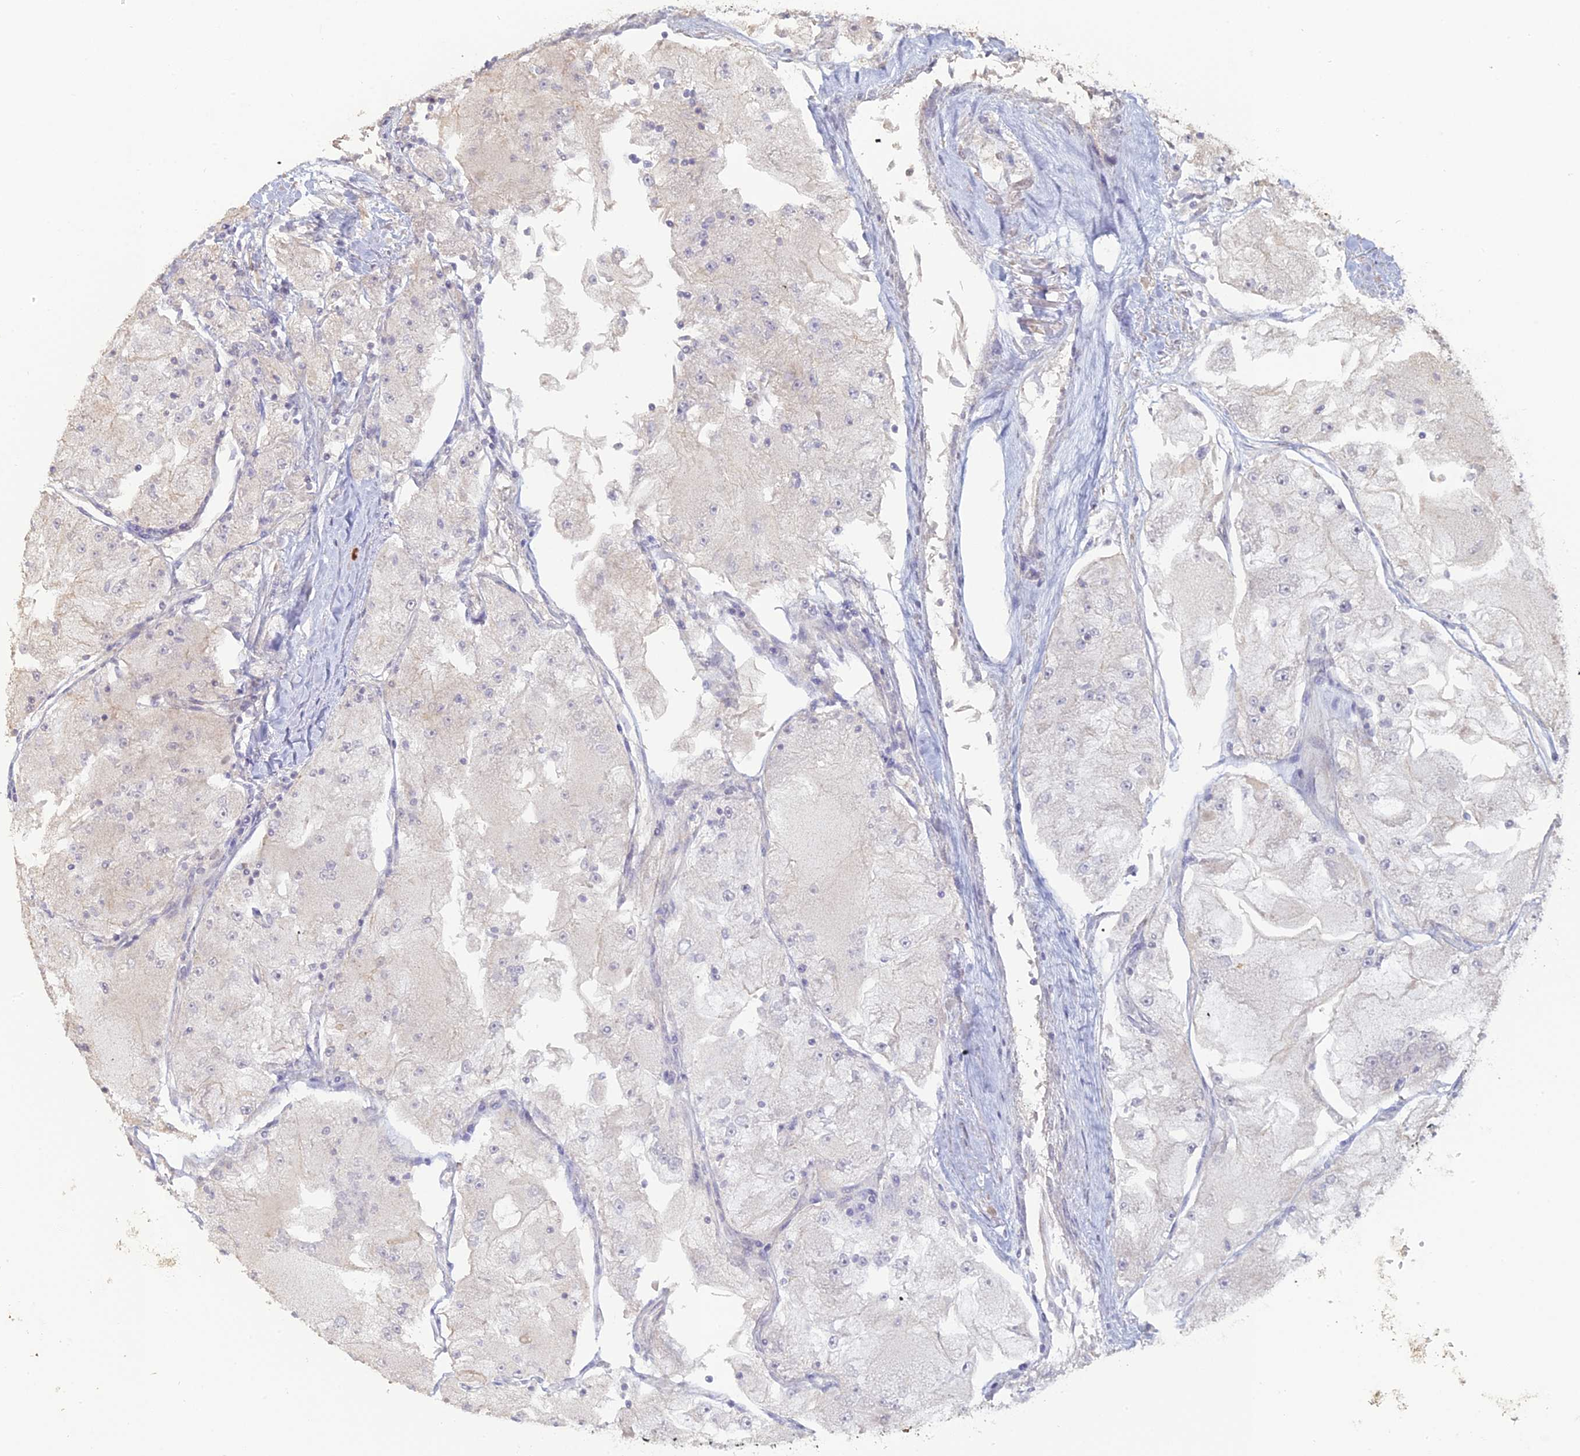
{"staining": {"intensity": "negative", "quantity": "none", "location": "none"}, "tissue": "renal cancer", "cell_type": "Tumor cells", "image_type": "cancer", "snomed": [{"axis": "morphology", "description": "Adenocarcinoma, NOS"}, {"axis": "topography", "description": "Kidney"}], "caption": "Renal cancer was stained to show a protein in brown. There is no significant positivity in tumor cells.", "gene": "SFT2D2", "patient": {"sex": "female", "age": 72}}